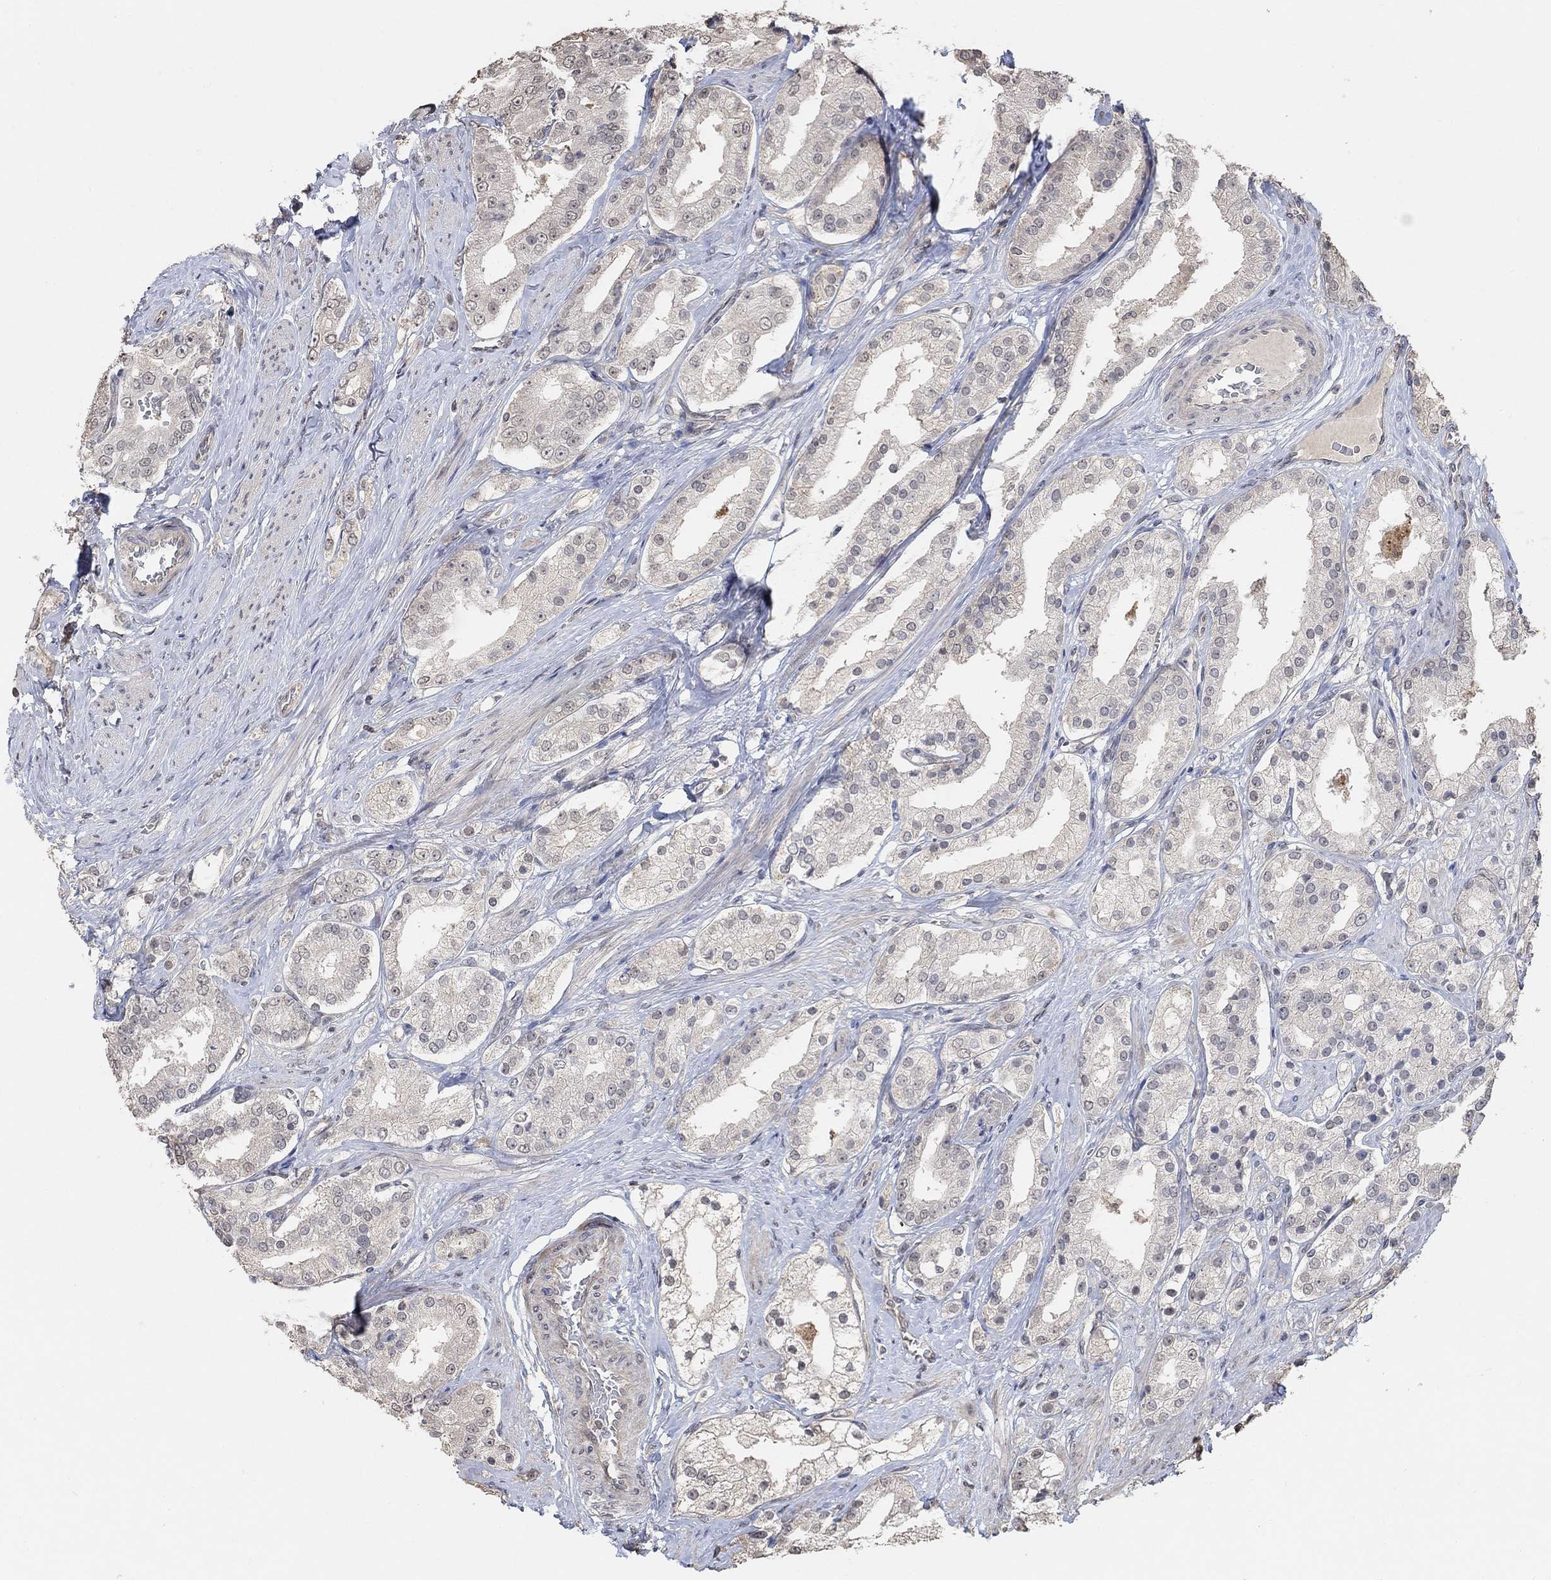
{"staining": {"intensity": "negative", "quantity": "none", "location": "none"}, "tissue": "prostate cancer", "cell_type": "Tumor cells", "image_type": "cancer", "snomed": [{"axis": "morphology", "description": "Adenocarcinoma, NOS"}, {"axis": "topography", "description": "Prostate and seminal vesicle, NOS"}, {"axis": "topography", "description": "Prostate"}], "caption": "A histopathology image of prostate cancer (adenocarcinoma) stained for a protein reveals no brown staining in tumor cells.", "gene": "UNC5B", "patient": {"sex": "male", "age": 67}}